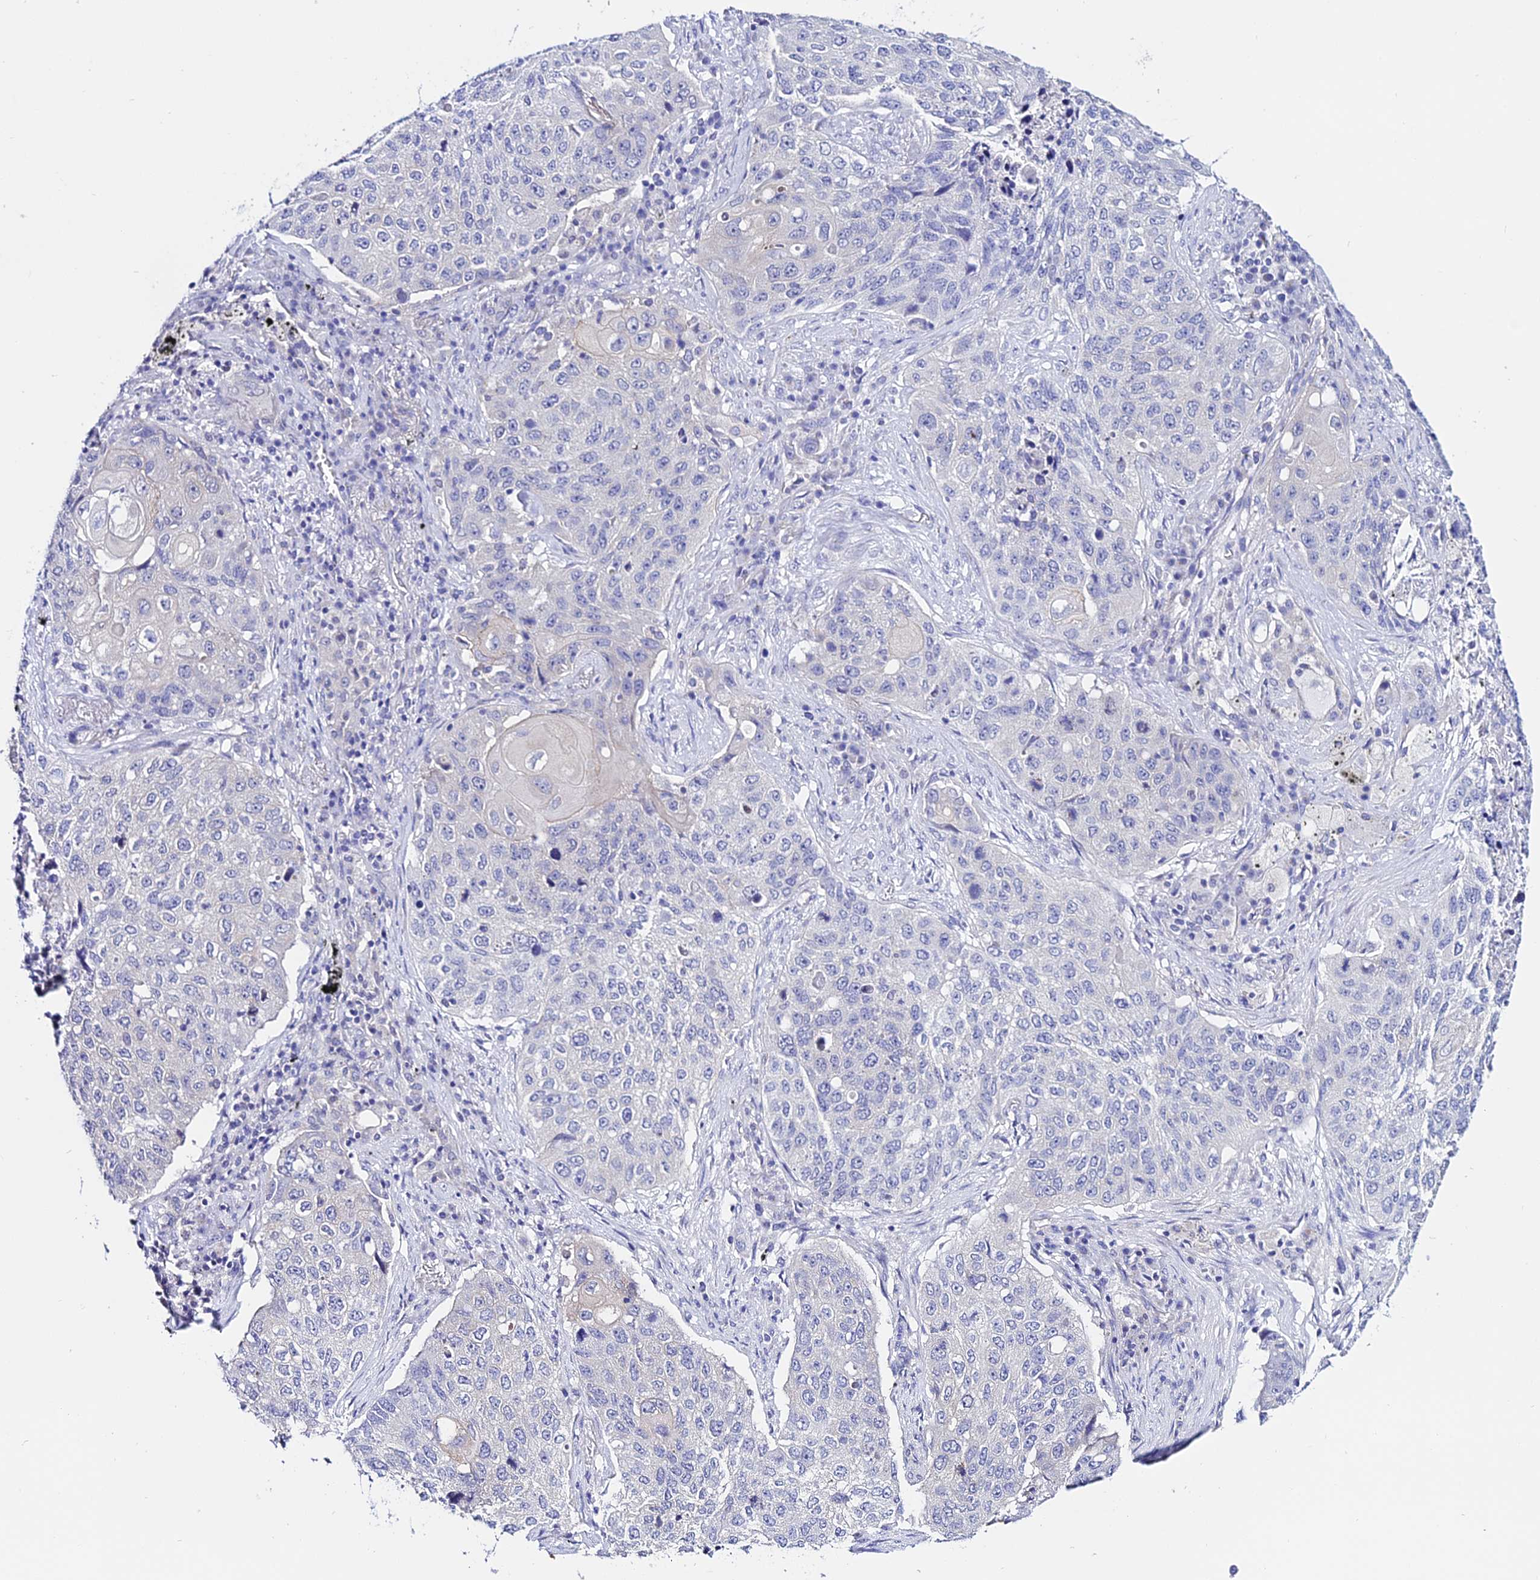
{"staining": {"intensity": "negative", "quantity": "none", "location": "none"}, "tissue": "lung cancer", "cell_type": "Tumor cells", "image_type": "cancer", "snomed": [{"axis": "morphology", "description": "Squamous cell carcinoma, NOS"}, {"axis": "topography", "description": "Lung"}], "caption": "Tumor cells are negative for protein expression in human lung cancer.", "gene": "ATG16L2", "patient": {"sex": "female", "age": 63}}